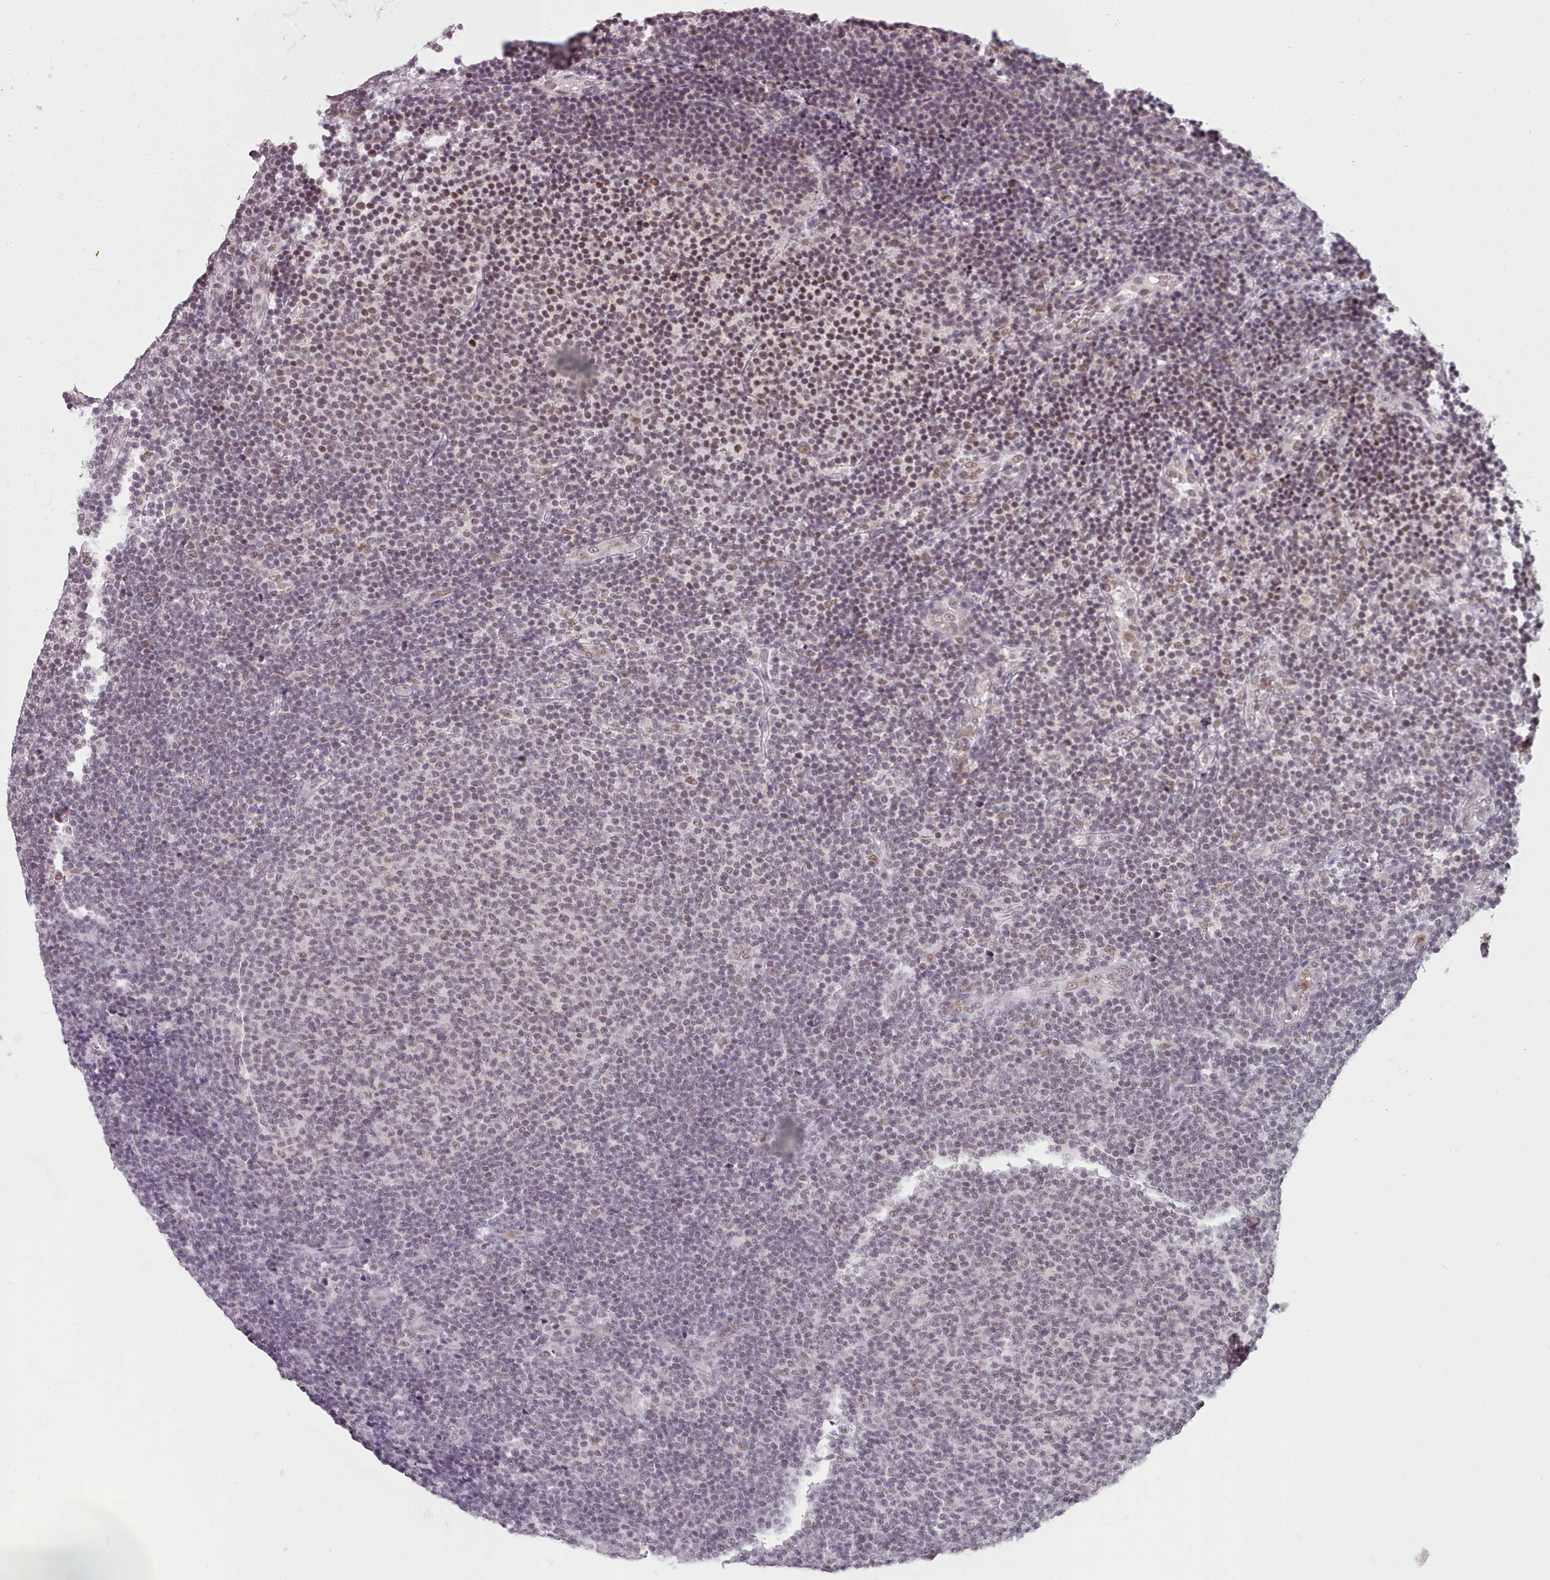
{"staining": {"intensity": "moderate", "quantity": "<25%", "location": "nuclear"}, "tissue": "lymphoma", "cell_type": "Tumor cells", "image_type": "cancer", "snomed": [{"axis": "morphology", "description": "Malignant lymphoma, non-Hodgkin's type, Low grade"}, {"axis": "topography", "description": "Lymph node"}], "caption": "Immunohistochemical staining of malignant lymphoma, non-Hodgkin's type (low-grade) demonstrates low levels of moderate nuclear expression in approximately <25% of tumor cells.", "gene": "SRSF9", "patient": {"sex": "male", "age": 66}}